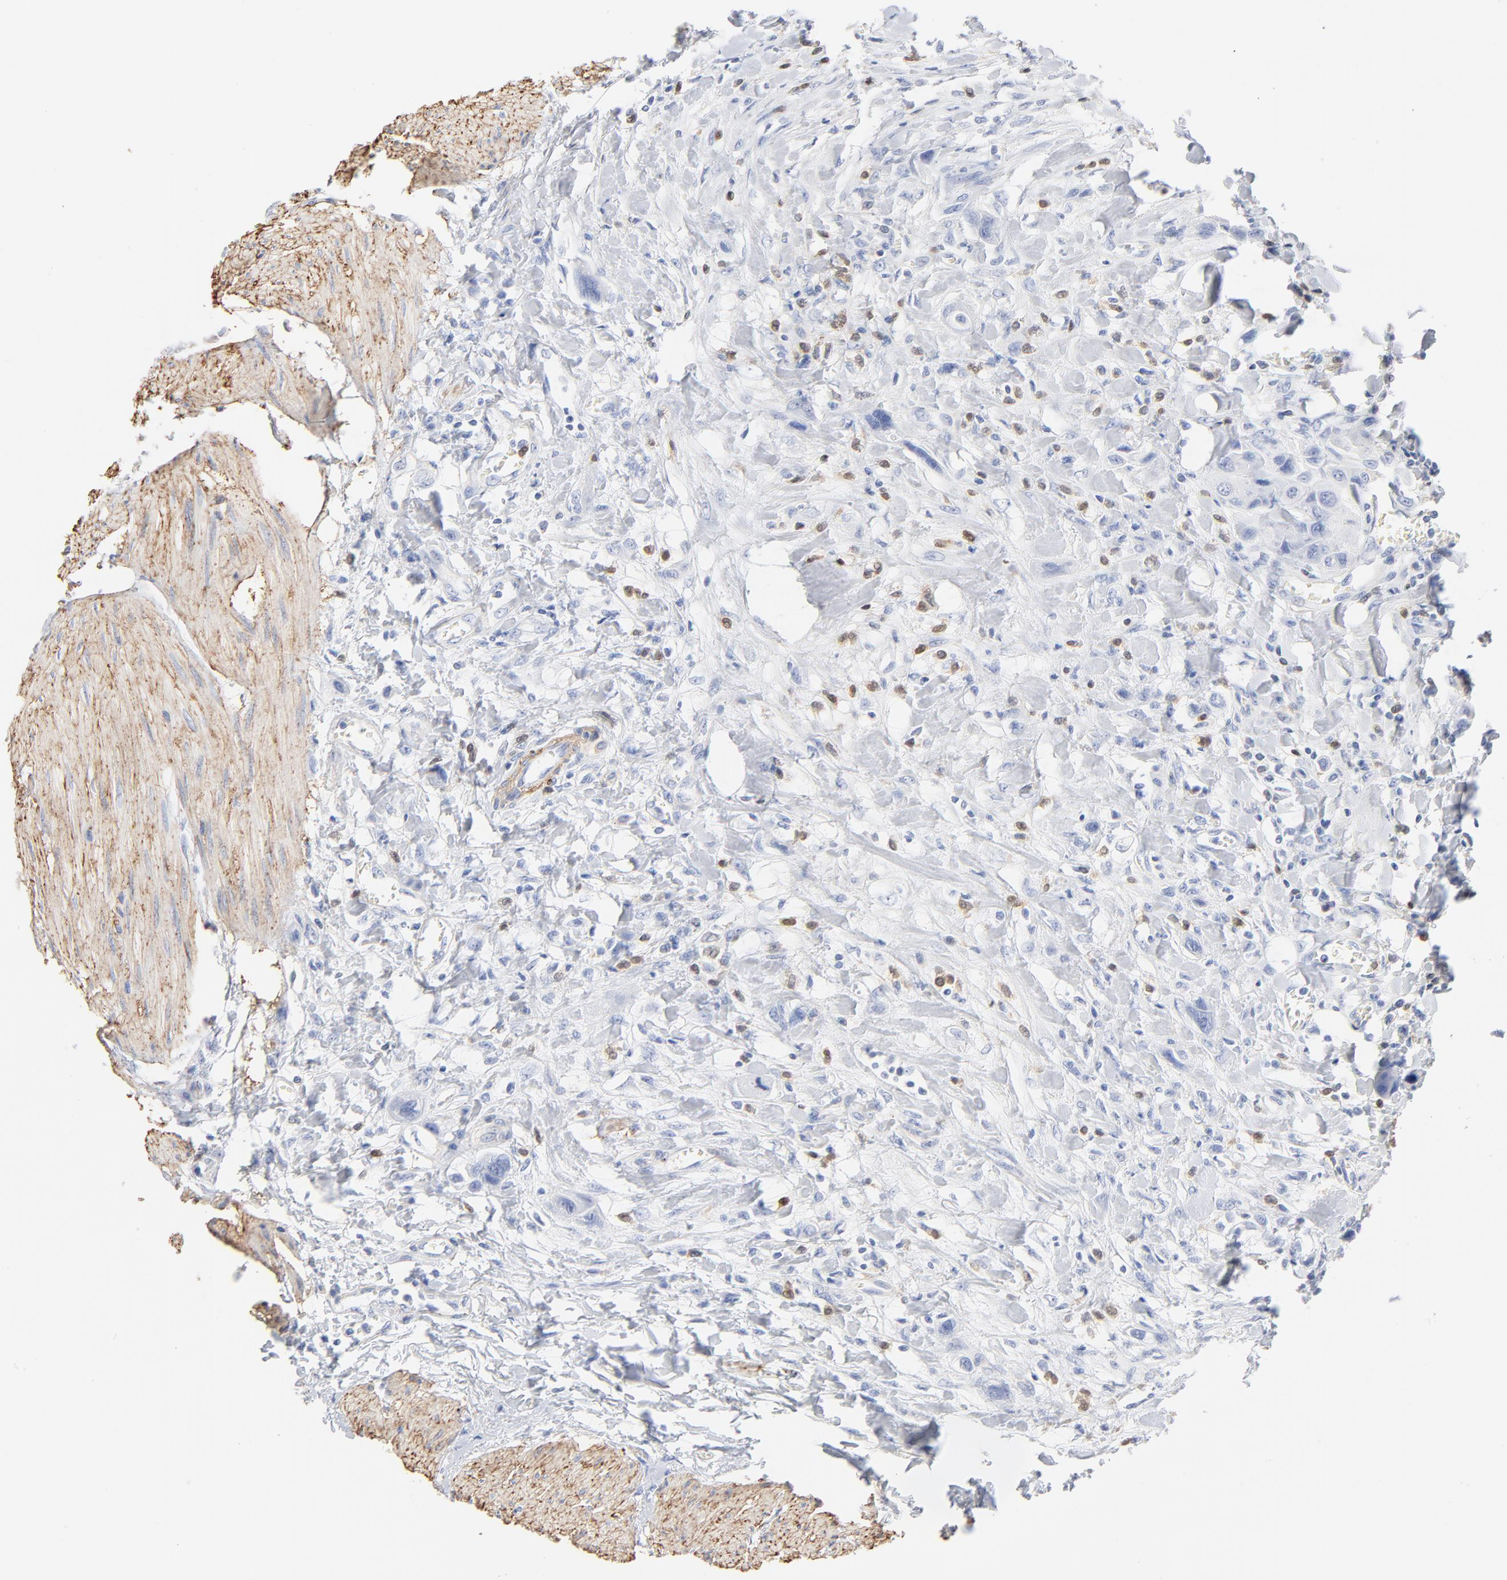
{"staining": {"intensity": "negative", "quantity": "none", "location": "none"}, "tissue": "urothelial cancer", "cell_type": "Tumor cells", "image_type": "cancer", "snomed": [{"axis": "morphology", "description": "Urothelial carcinoma, High grade"}, {"axis": "topography", "description": "Urinary bladder"}], "caption": "DAB immunohistochemical staining of human urothelial carcinoma (high-grade) shows no significant positivity in tumor cells.", "gene": "AGTR1", "patient": {"sex": "male", "age": 50}}